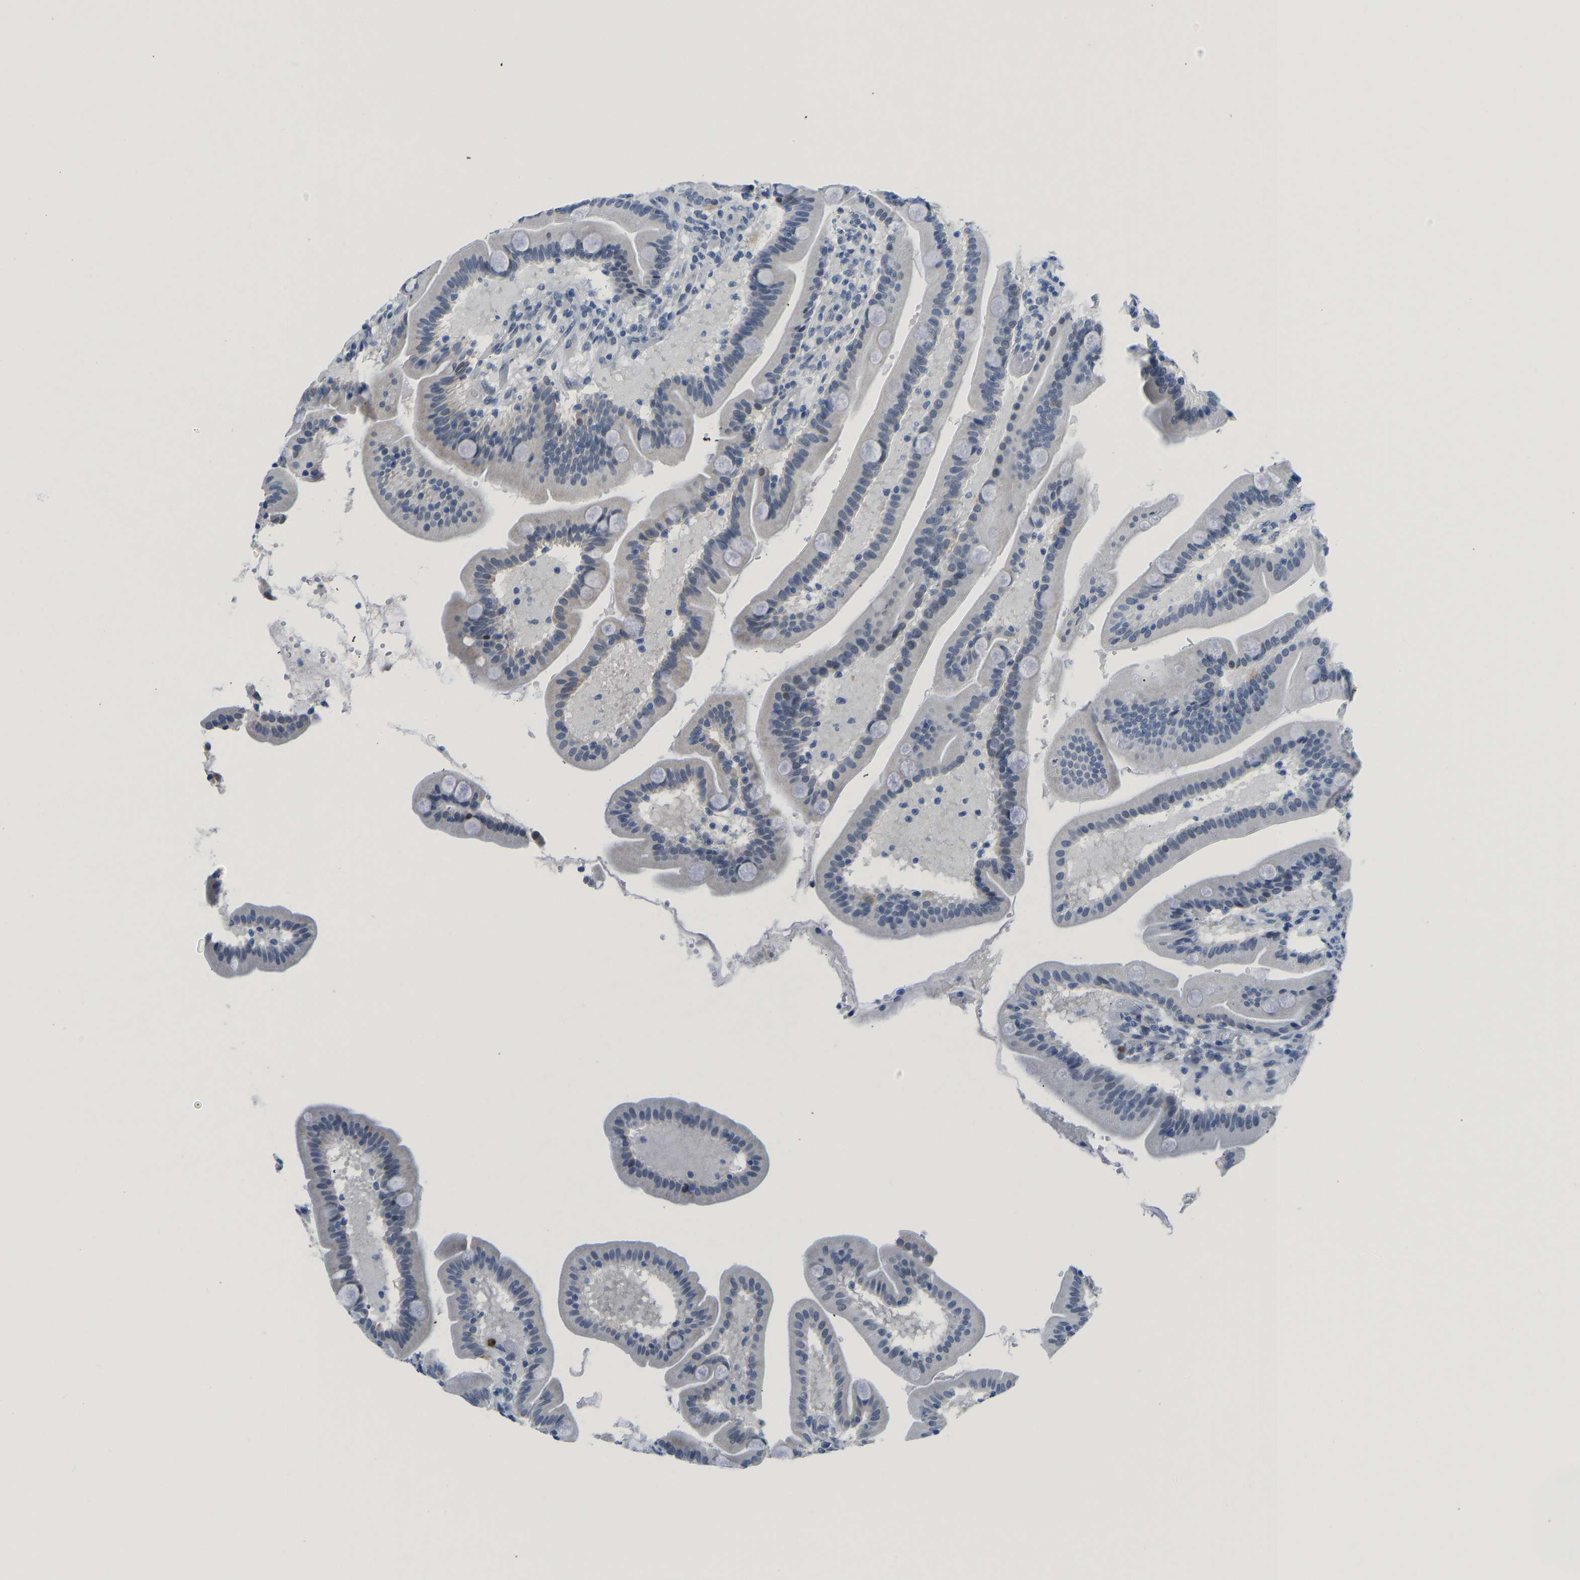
{"staining": {"intensity": "negative", "quantity": "none", "location": "none"}, "tissue": "duodenum", "cell_type": "Glandular cells", "image_type": "normal", "snomed": [{"axis": "morphology", "description": "Normal tissue, NOS"}, {"axis": "topography", "description": "Duodenum"}], "caption": "There is no significant expression in glandular cells of duodenum. (IHC, brightfield microscopy, high magnification).", "gene": "TXNDC2", "patient": {"sex": "male", "age": 54}}